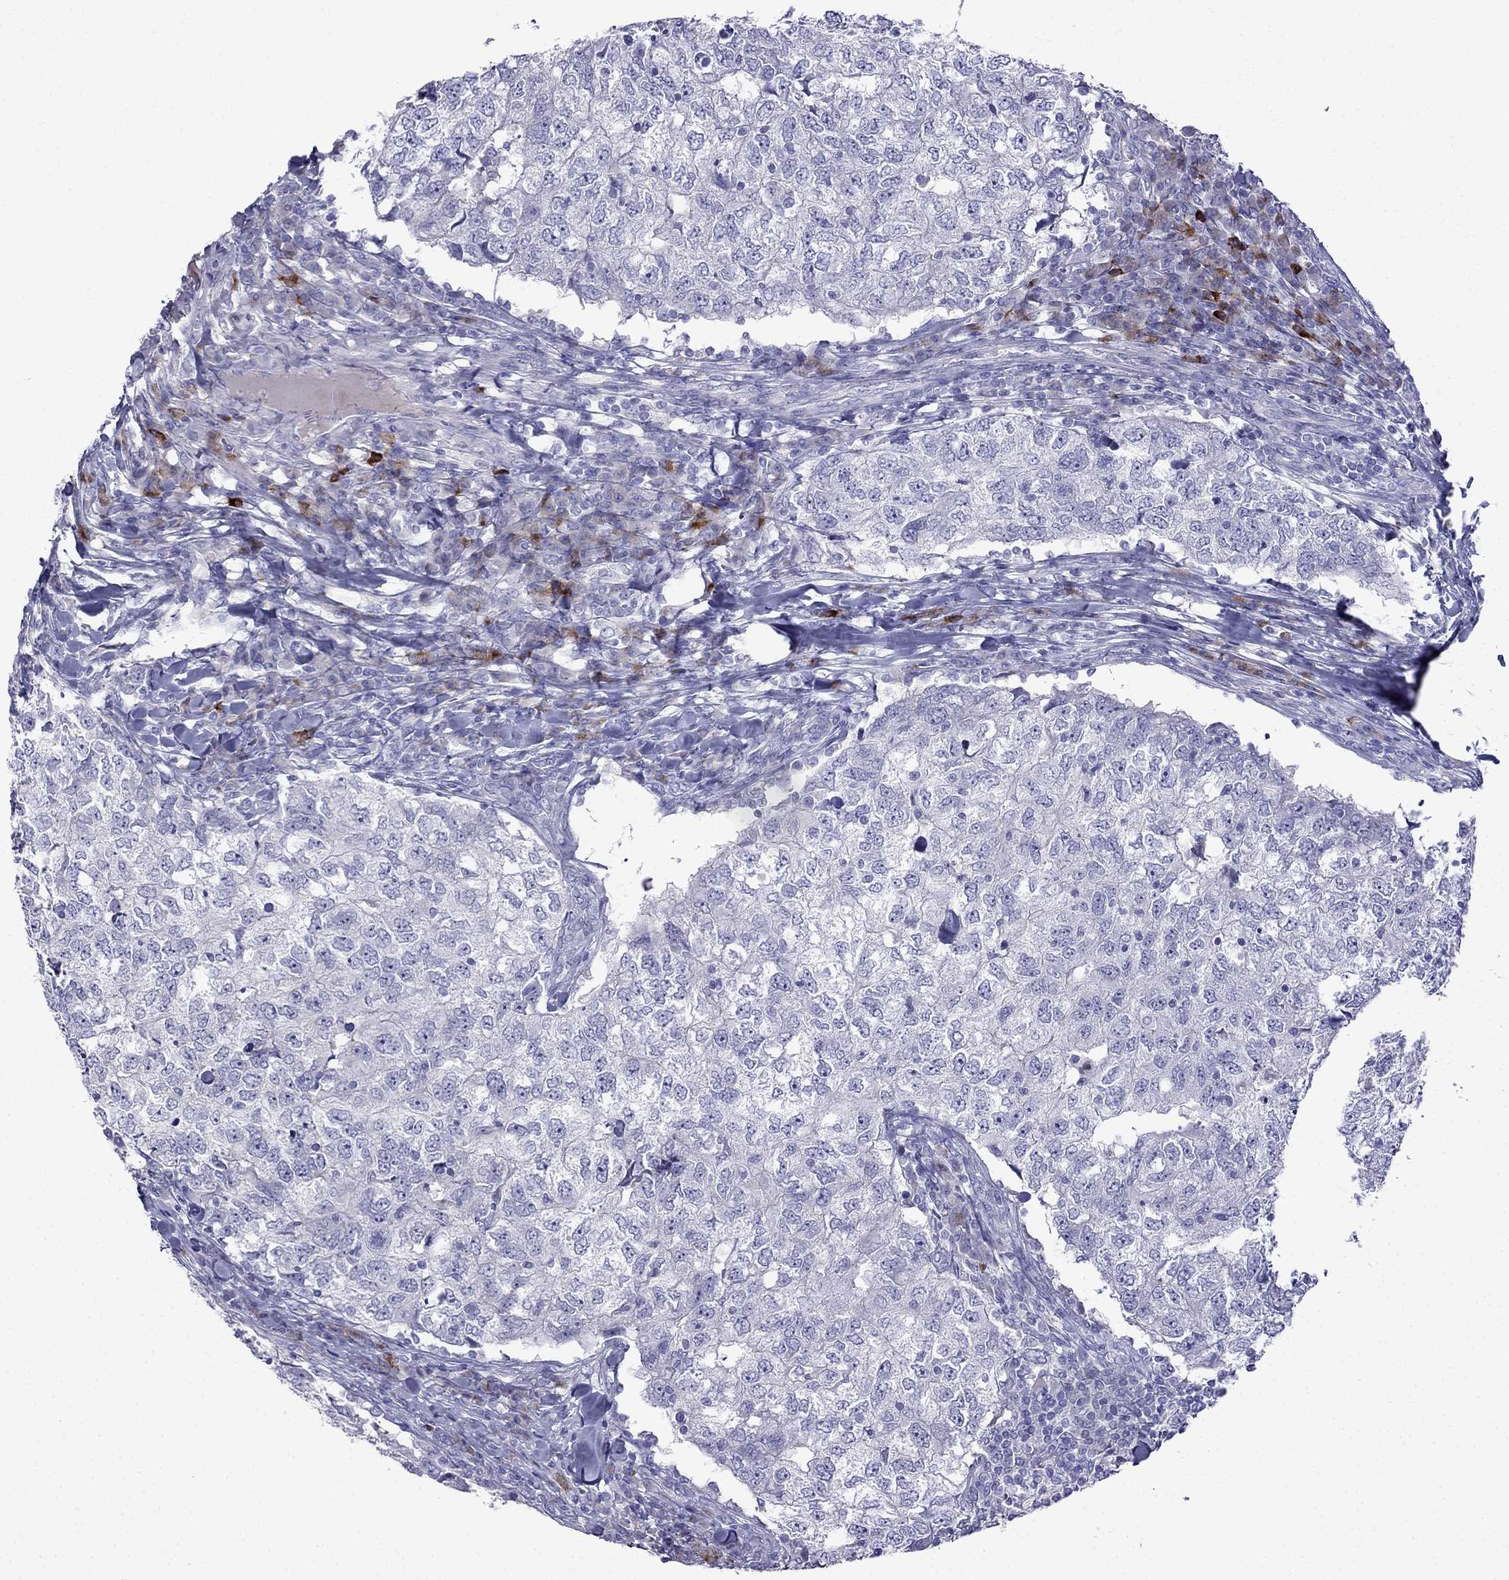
{"staining": {"intensity": "negative", "quantity": "none", "location": "none"}, "tissue": "breast cancer", "cell_type": "Tumor cells", "image_type": "cancer", "snomed": [{"axis": "morphology", "description": "Duct carcinoma"}, {"axis": "topography", "description": "Breast"}], "caption": "Tumor cells are negative for protein expression in human breast cancer.", "gene": "PATE1", "patient": {"sex": "female", "age": 30}}